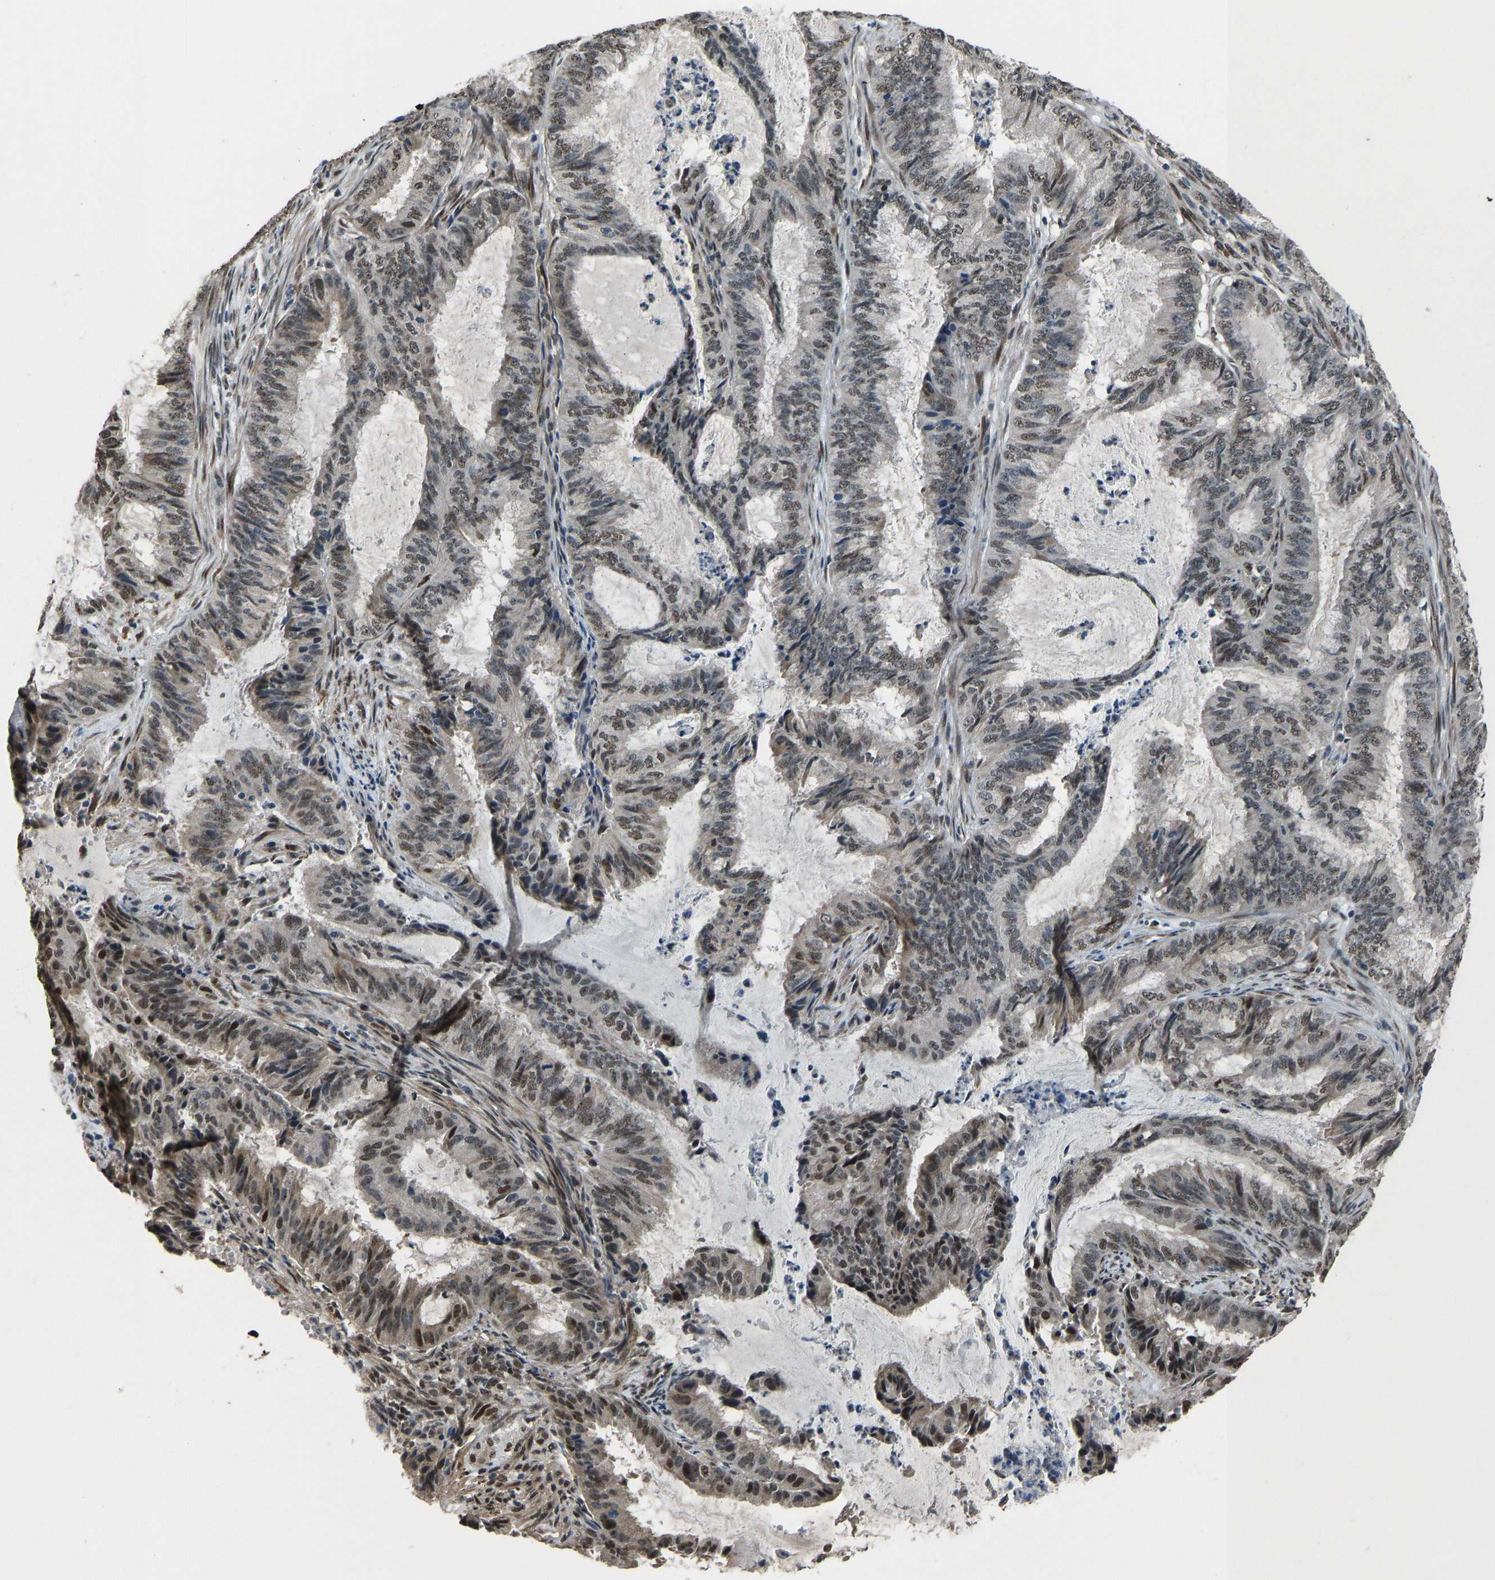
{"staining": {"intensity": "weak", "quantity": "25%-75%", "location": "nuclear"}, "tissue": "endometrial cancer", "cell_type": "Tumor cells", "image_type": "cancer", "snomed": [{"axis": "morphology", "description": "Adenocarcinoma, NOS"}, {"axis": "topography", "description": "Endometrium"}], "caption": "Immunohistochemical staining of endometrial cancer reveals low levels of weak nuclear positivity in about 25%-75% of tumor cells. (DAB (3,3'-diaminobenzidine) IHC with brightfield microscopy, high magnification).", "gene": "FOS", "patient": {"sex": "female", "age": 51}}